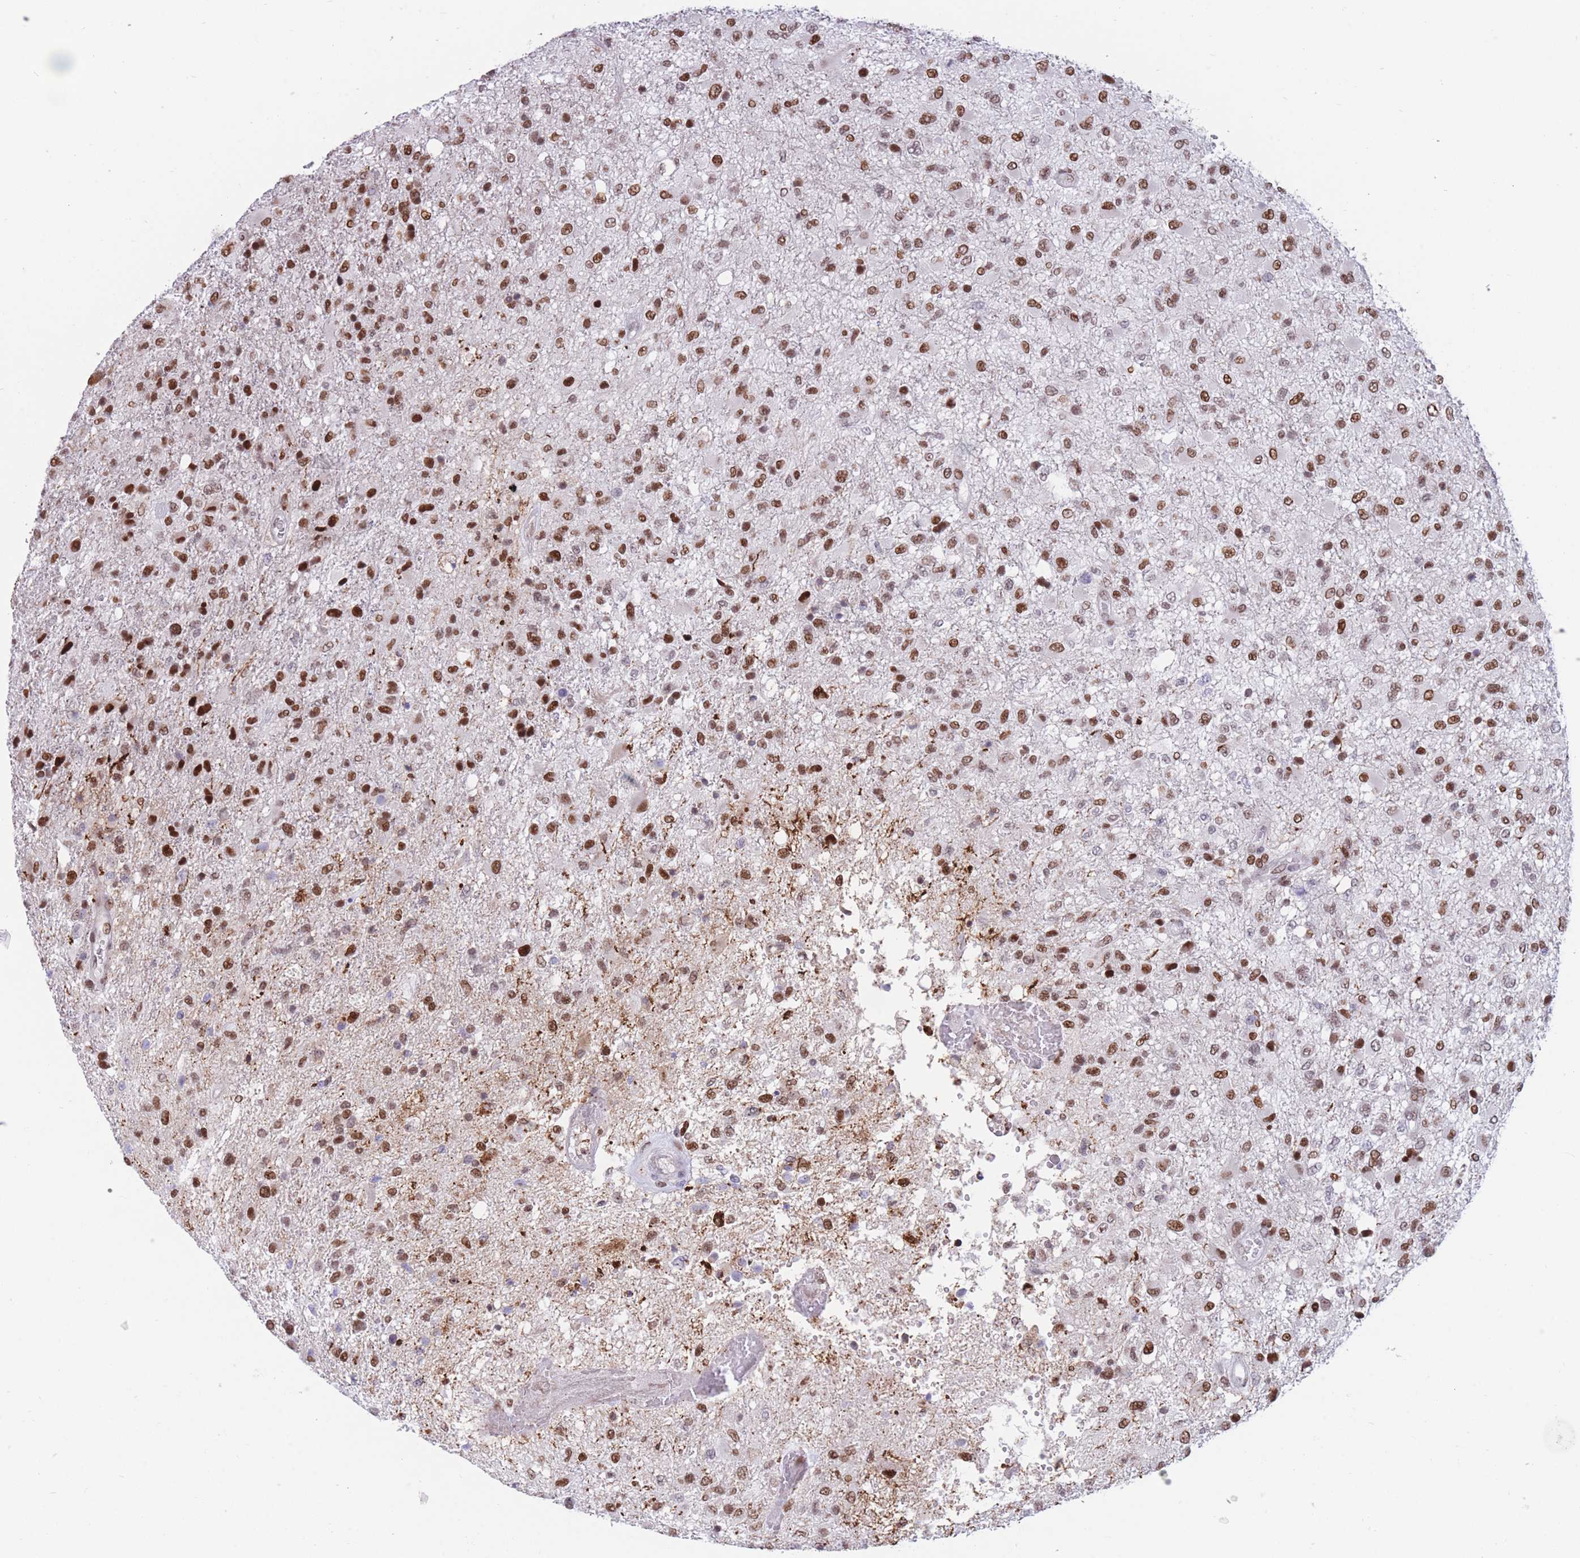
{"staining": {"intensity": "strong", "quantity": ">75%", "location": "nuclear"}, "tissue": "glioma", "cell_type": "Tumor cells", "image_type": "cancer", "snomed": [{"axis": "morphology", "description": "Glioma, malignant, High grade"}, {"axis": "topography", "description": "Brain"}], "caption": "High-grade glioma (malignant) was stained to show a protein in brown. There is high levels of strong nuclear expression in about >75% of tumor cells.", "gene": "DNAJC3", "patient": {"sex": "female", "age": 74}}